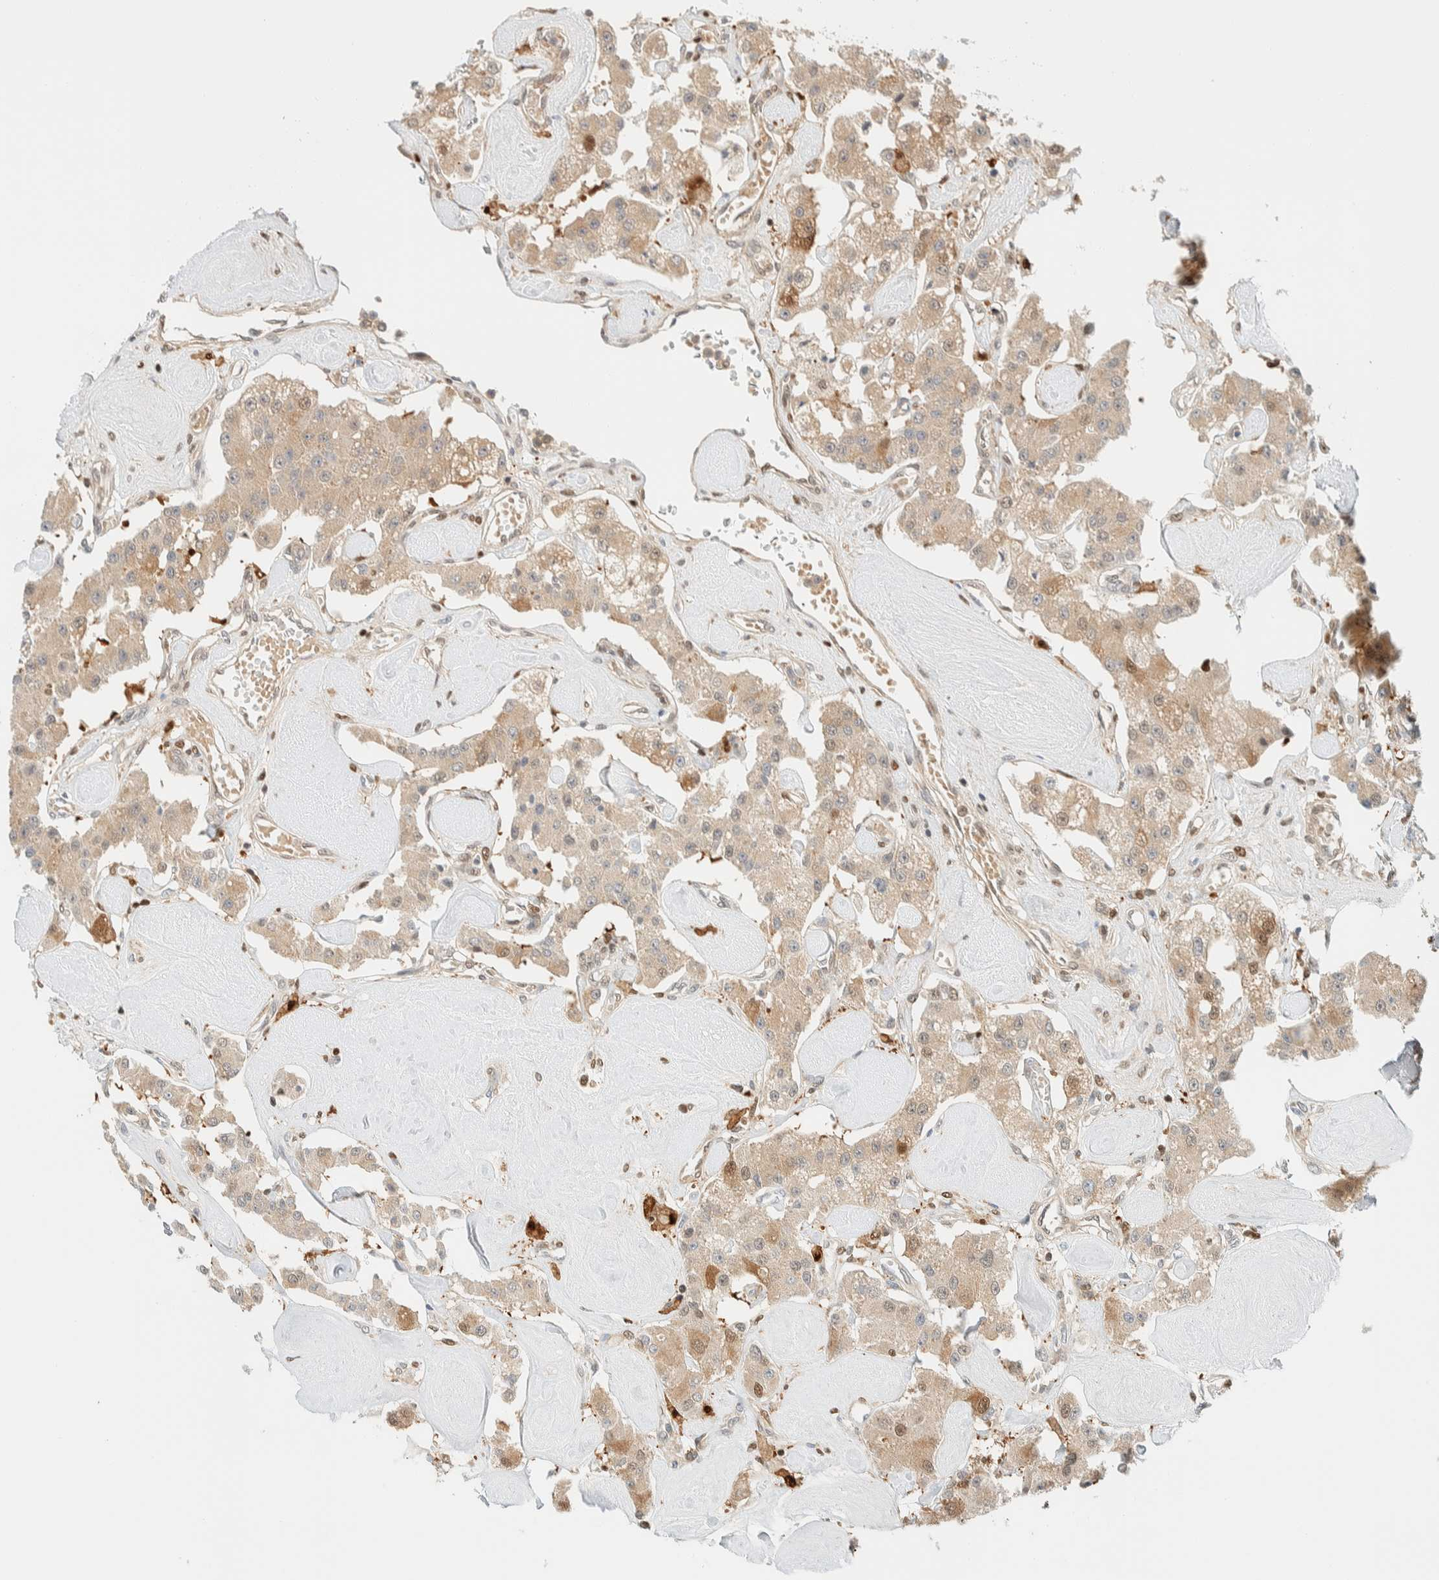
{"staining": {"intensity": "weak", "quantity": ">75%", "location": "cytoplasmic/membranous"}, "tissue": "carcinoid", "cell_type": "Tumor cells", "image_type": "cancer", "snomed": [{"axis": "morphology", "description": "Carcinoid, malignant, NOS"}, {"axis": "topography", "description": "Pancreas"}], "caption": "Malignant carcinoid stained for a protein demonstrates weak cytoplasmic/membranous positivity in tumor cells. (DAB IHC with brightfield microscopy, high magnification).", "gene": "ZBTB37", "patient": {"sex": "male", "age": 41}}